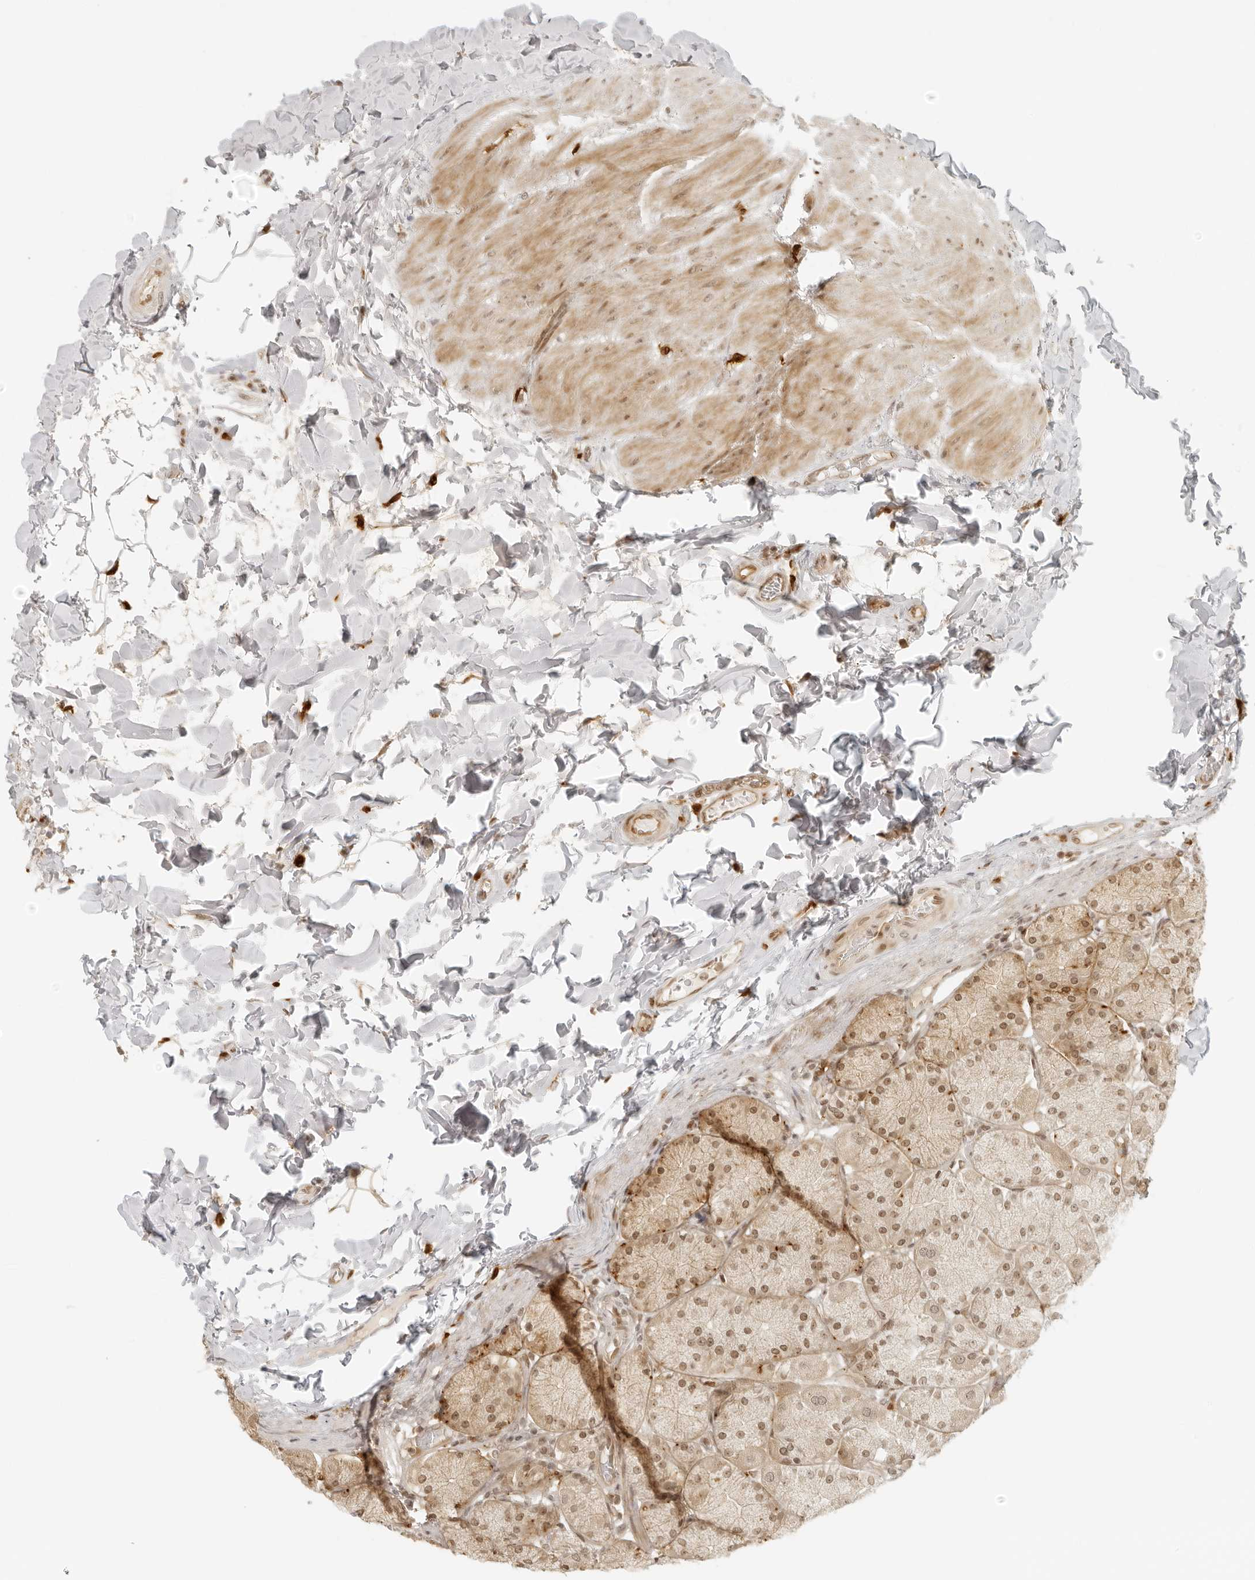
{"staining": {"intensity": "strong", "quantity": ">75%", "location": "cytoplasmic/membranous,nuclear"}, "tissue": "stomach", "cell_type": "Glandular cells", "image_type": "normal", "snomed": [{"axis": "morphology", "description": "Normal tissue, NOS"}, {"axis": "topography", "description": "Stomach, upper"}], "caption": "Approximately >75% of glandular cells in unremarkable stomach demonstrate strong cytoplasmic/membranous,nuclear protein expression as visualized by brown immunohistochemical staining.", "gene": "ZNF407", "patient": {"sex": "female", "age": 56}}